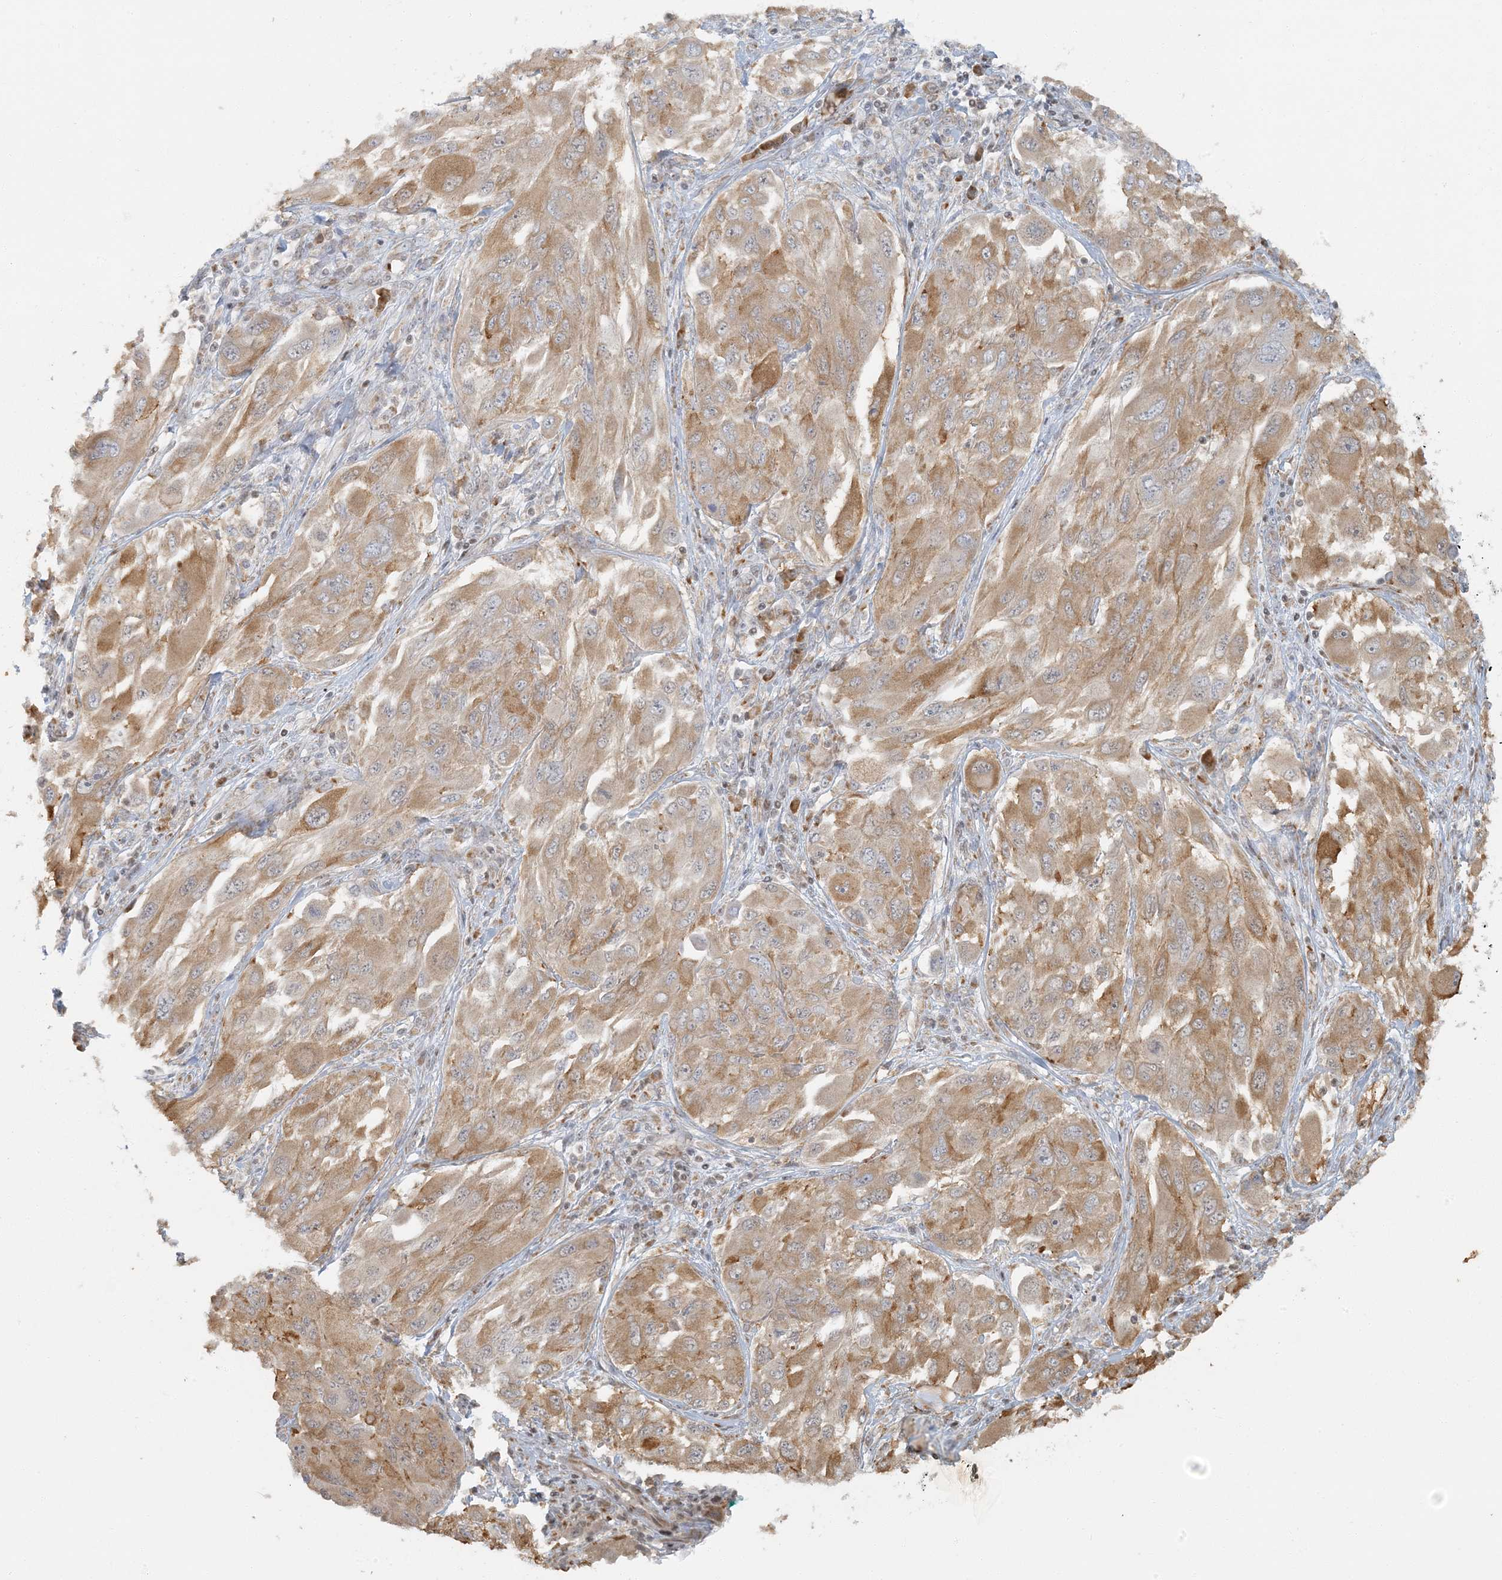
{"staining": {"intensity": "moderate", "quantity": ">75%", "location": "cytoplasmic/membranous"}, "tissue": "melanoma", "cell_type": "Tumor cells", "image_type": "cancer", "snomed": [{"axis": "morphology", "description": "Malignant melanoma, NOS"}, {"axis": "topography", "description": "Skin"}], "caption": "Human melanoma stained with a protein marker demonstrates moderate staining in tumor cells.", "gene": "AK9", "patient": {"sex": "female", "age": 91}}